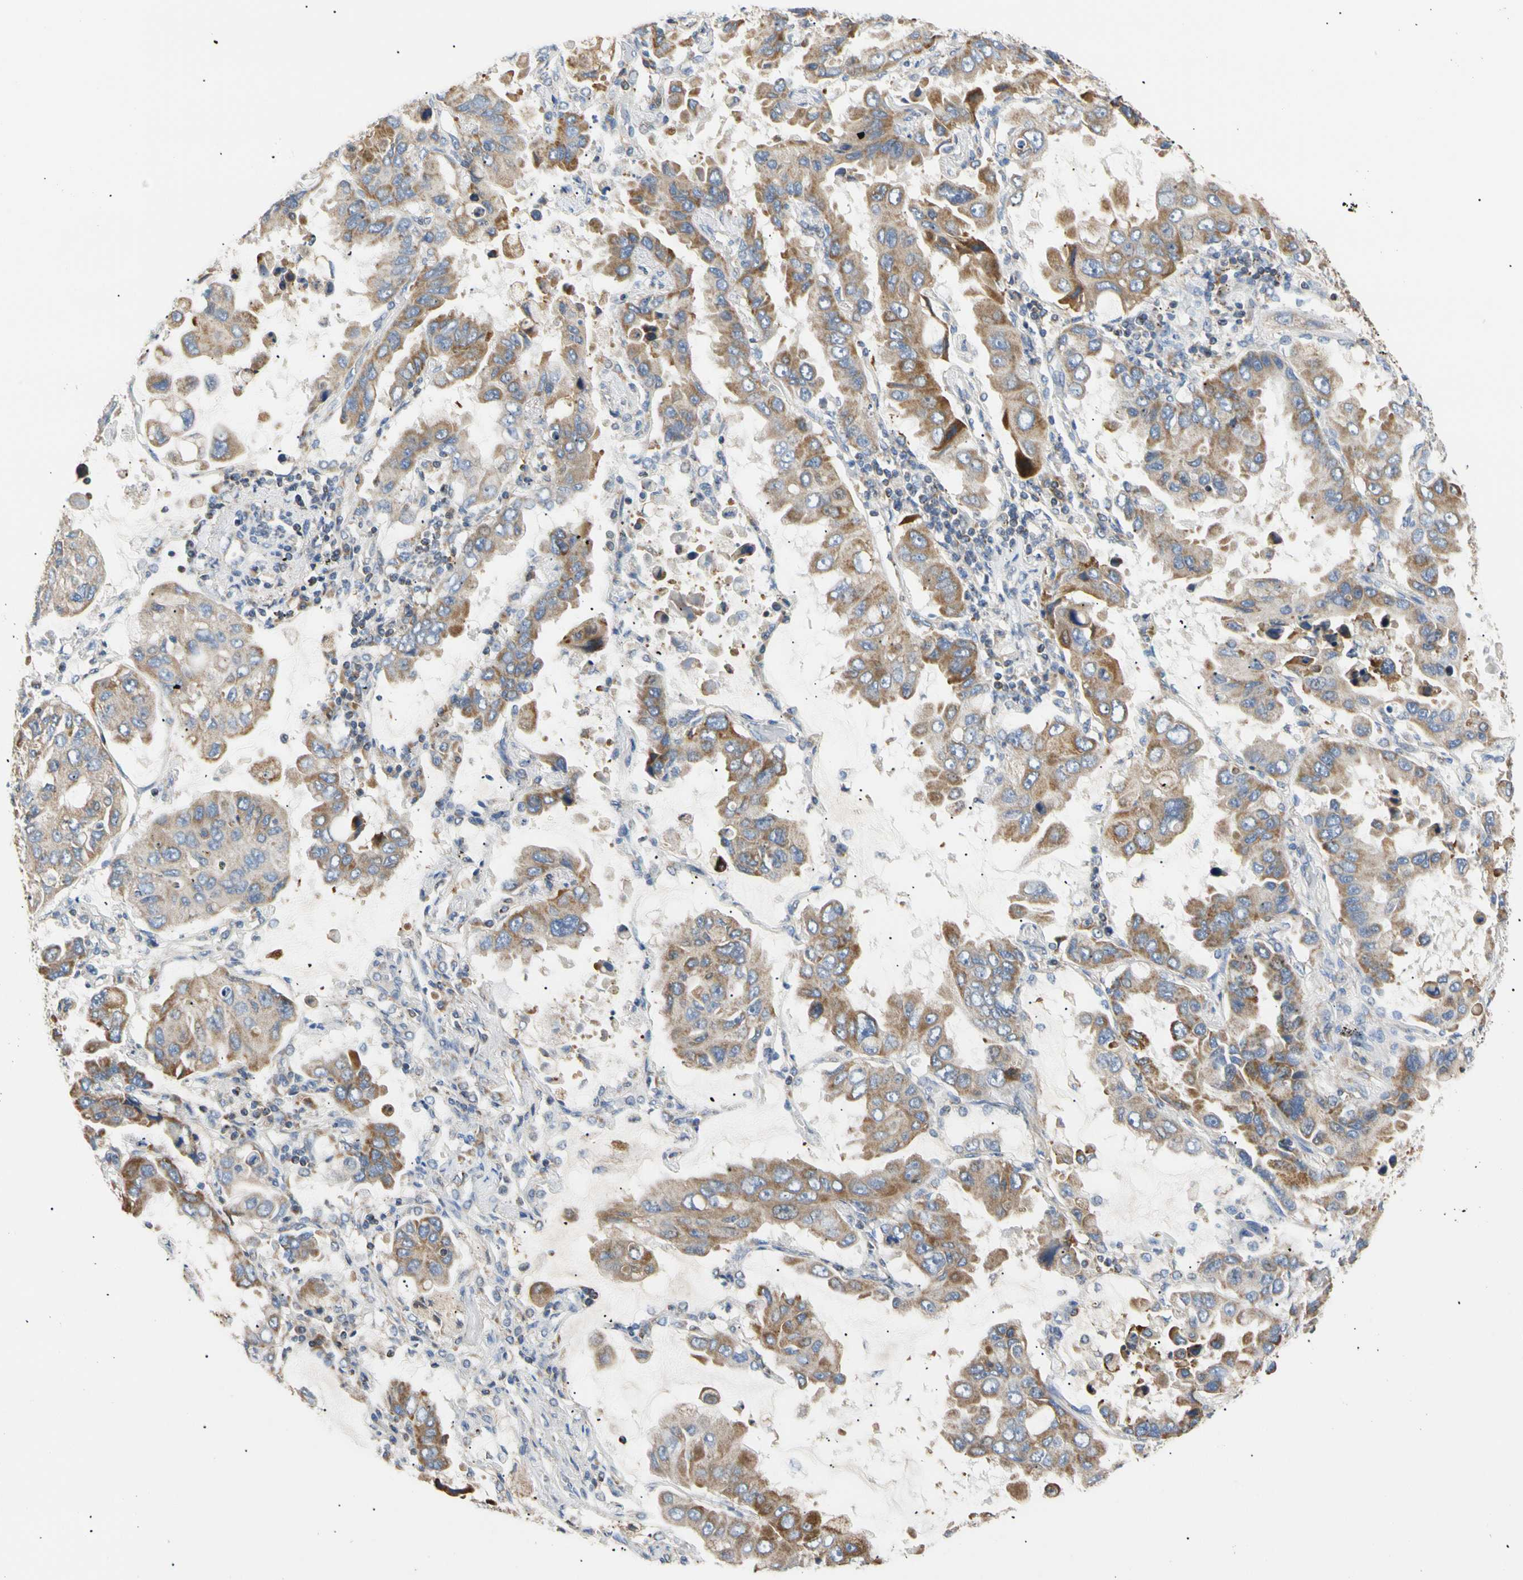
{"staining": {"intensity": "moderate", "quantity": ">75%", "location": "cytoplasmic/membranous"}, "tissue": "lung cancer", "cell_type": "Tumor cells", "image_type": "cancer", "snomed": [{"axis": "morphology", "description": "Adenocarcinoma, NOS"}, {"axis": "topography", "description": "Lung"}], "caption": "Lung cancer stained with a brown dye exhibits moderate cytoplasmic/membranous positive staining in approximately >75% of tumor cells.", "gene": "PLGRKT", "patient": {"sex": "male", "age": 64}}